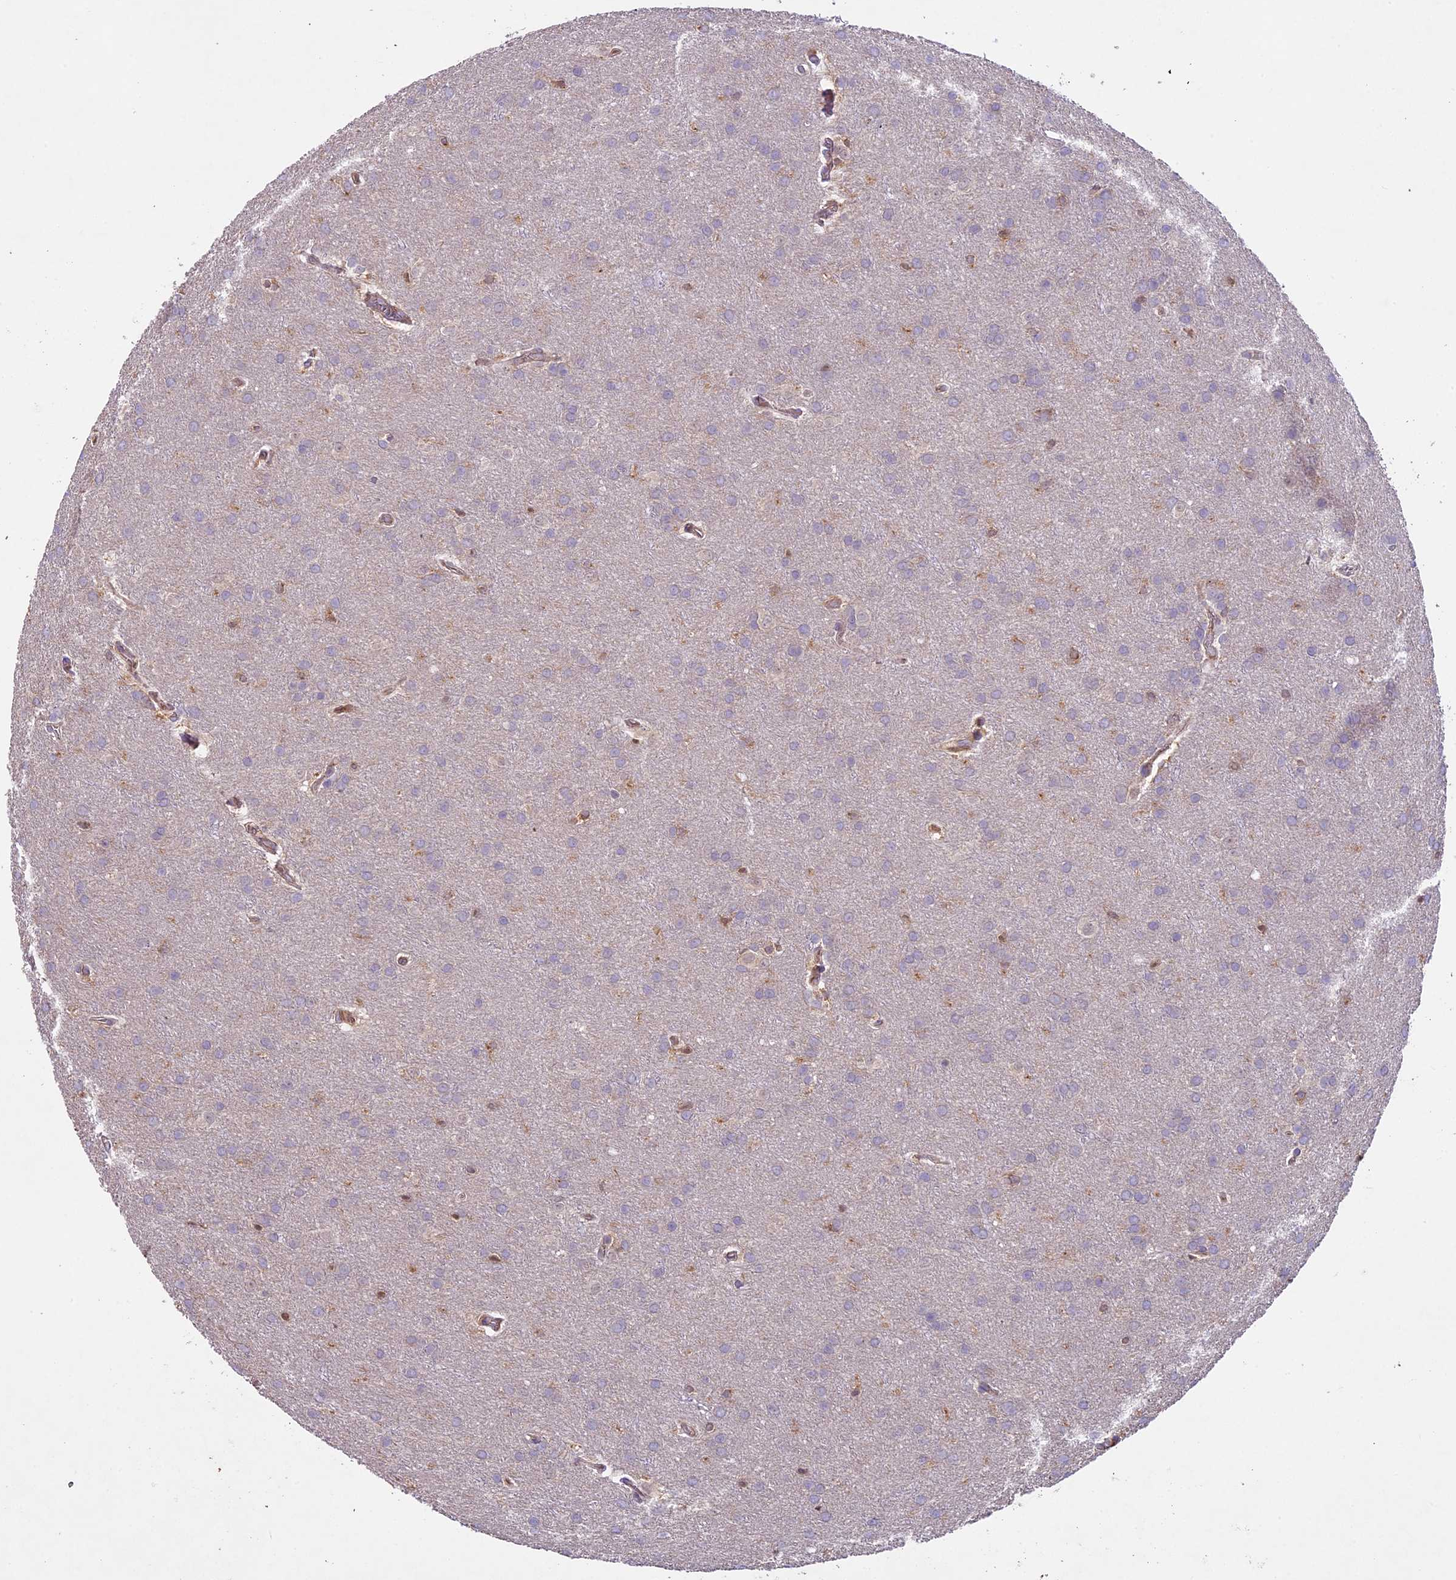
{"staining": {"intensity": "negative", "quantity": "none", "location": "none"}, "tissue": "glioma", "cell_type": "Tumor cells", "image_type": "cancer", "snomed": [{"axis": "morphology", "description": "Glioma, malignant, Low grade"}, {"axis": "topography", "description": "Brain"}], "caption": "High power microscopy image of an immunohistochemistry histopathology image of glioma, revealing no significant staining in tumor cells.", "gene": "TBC1D1", "patient": {"sex": "female", "age": 32}}